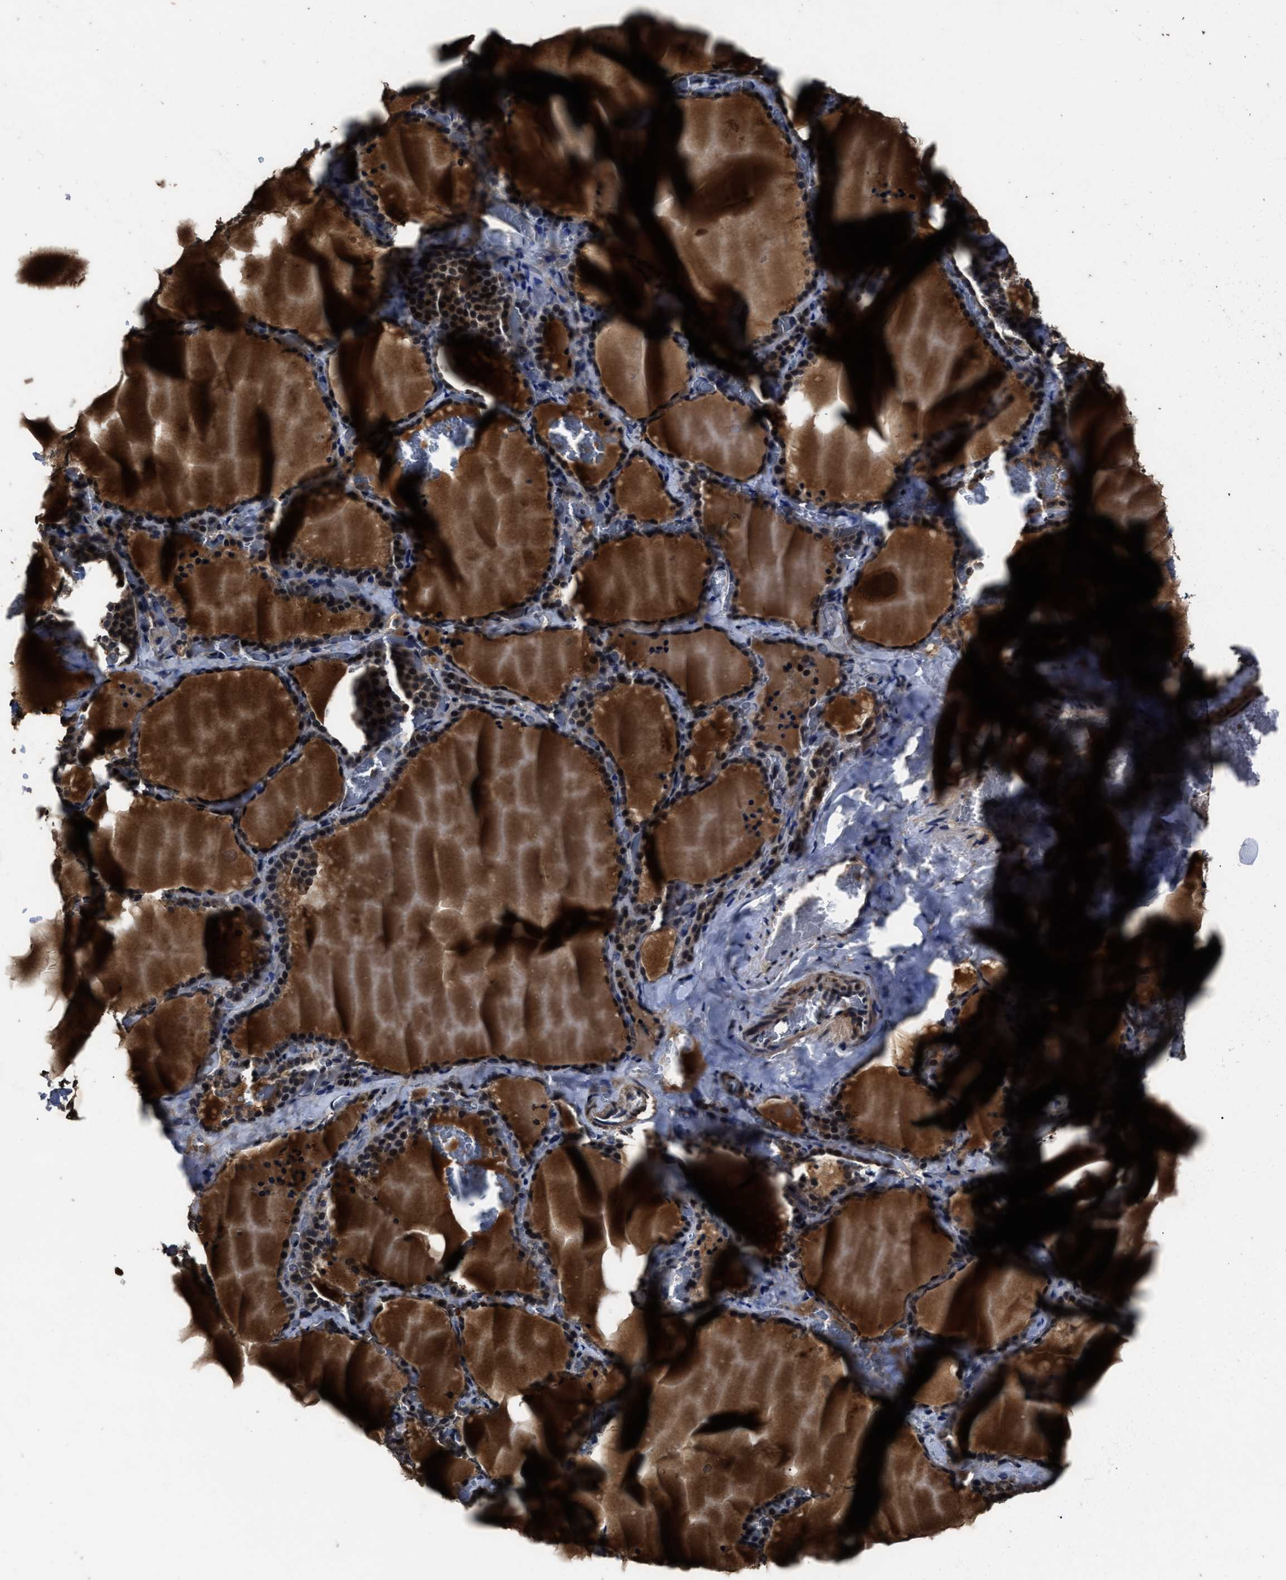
{"staining": {"intensity": "weak", "quantity": ">75%", "location": "cytoplasmic/membranous"}, "tissue": "thyroid gland", "cell_type": "Glandular cells", "image_type": "normal", "snomed": [{"axis": "morphology", "description": "Normal tissue, NOS"}, {"axis": "topography", "description": "Thyroid gland"}], "caption": "Immunohistochemical staining of unremarkable human thyroid gland exhibits low levels of weak cytoplasmic/membranous expression in approximately >75% of glandular cells. (brown staining indicates protein expression, while blue staining denotes nuclei).", "gene": "RSBN1L", "patient": {"sex": "female", "age": 22}}